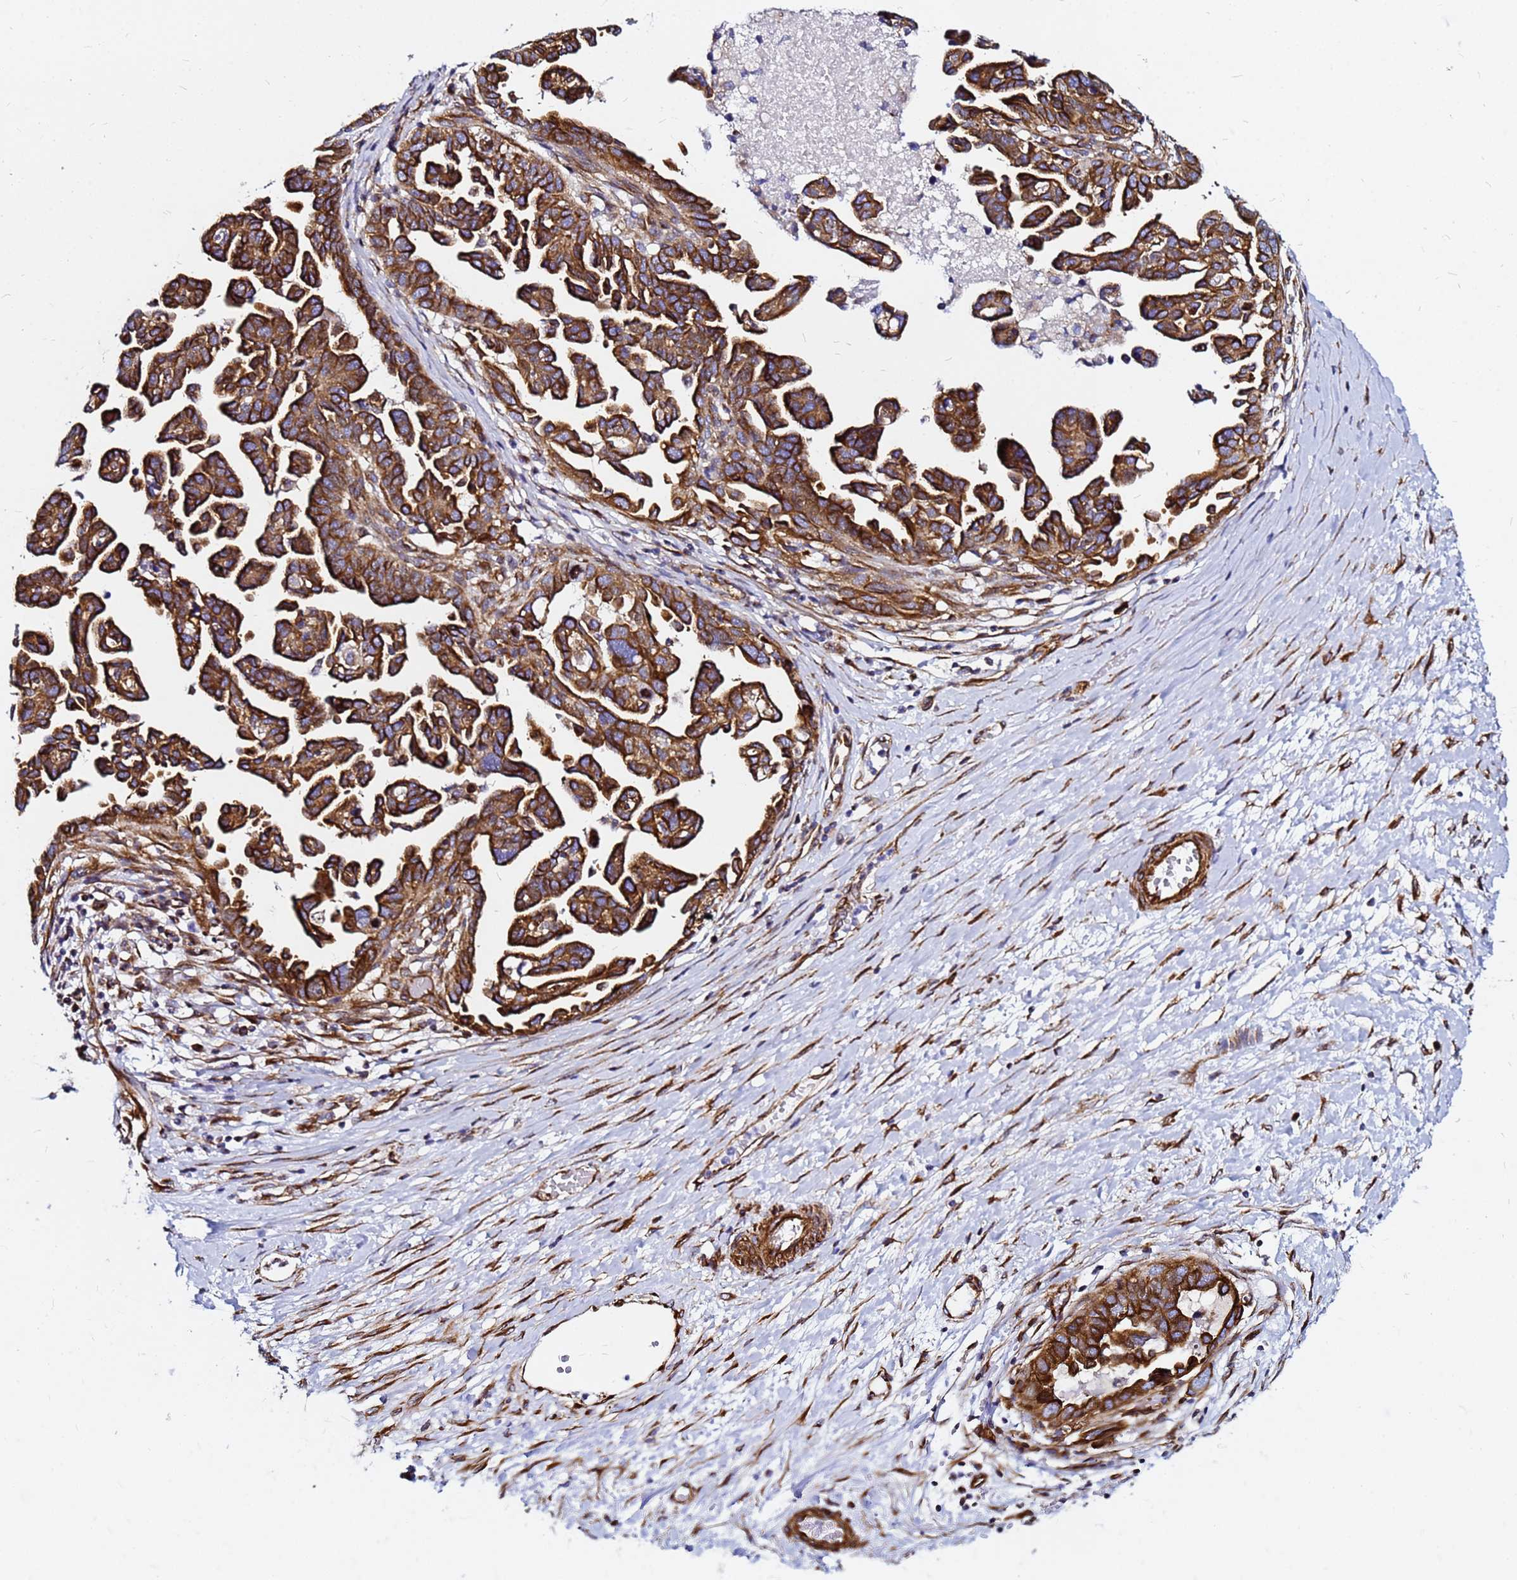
{"staining": {"intensity": "strong", "quantity": ">75%", "location": "cytoplasmic/membranous"}, "tissue": "ovarian cancer", "cell_type": "Tumor cells", "image_type": "cancer", "snomed": [{"axis": "morphology", "description": "Cystadenocarcinoma, serous, NOS"}, {"axis": "topography", "description": "Ovary"}], "caption": "Strong cytoplasmic/membranous positivity for a protein is present in approximately >75% of tumor cells of ovarian cancer using IHC.", "gene": "TUBA8", "patient": {"sex": "female", "age": 54}}